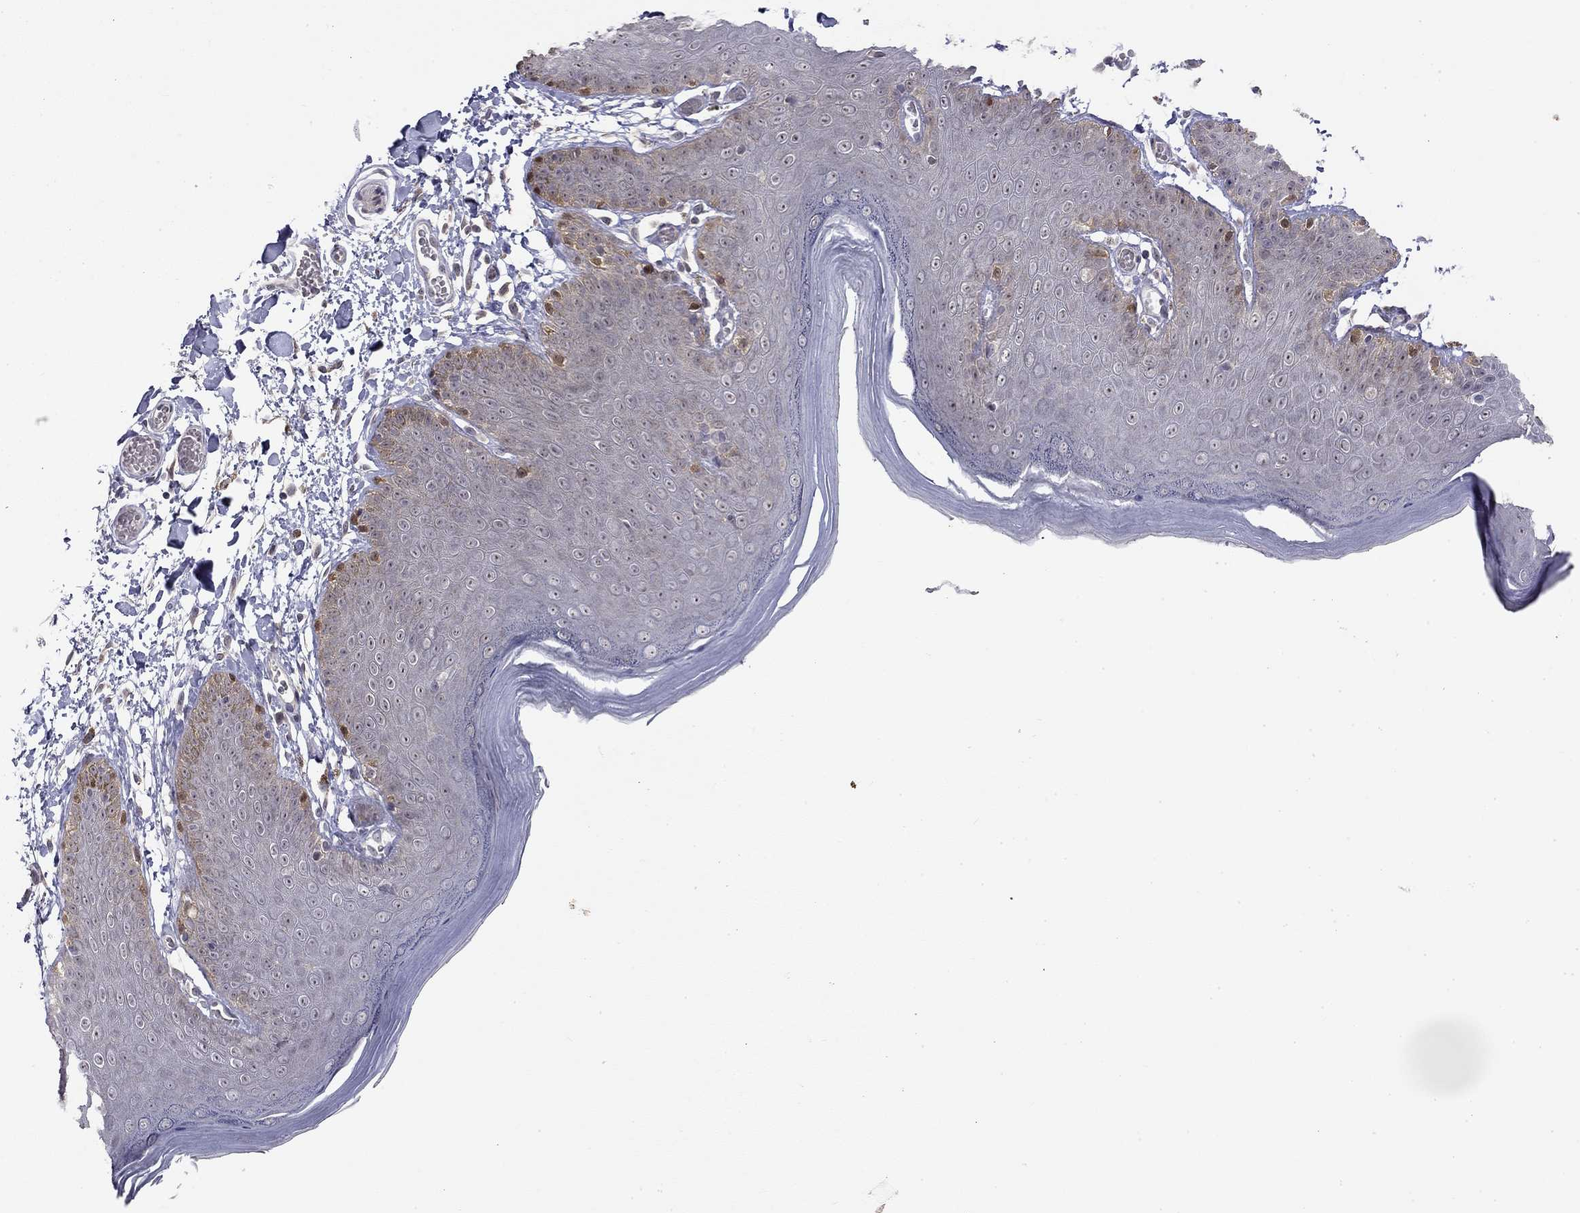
{"staining": {"intensity": "negative", "quantity": "none", "location": "none"}, "tissue": "skin", "cell_type": "Epidermal cells", "image_type": "normal", "snomed": [{"axis": "morphology", "description": "Normal tissue, NOS"}, {"axis": "topography", "description": "Anal"}], "caption": "Immunohistochemistry (IHC) of normal human skin demonstrates no positivity in epidermal cells. (Immunohistochemistry (IHC), brightfield microscopy, high magnification).", "gene": "STXBP6", "patient": {"sex": "male", "age": 53}}